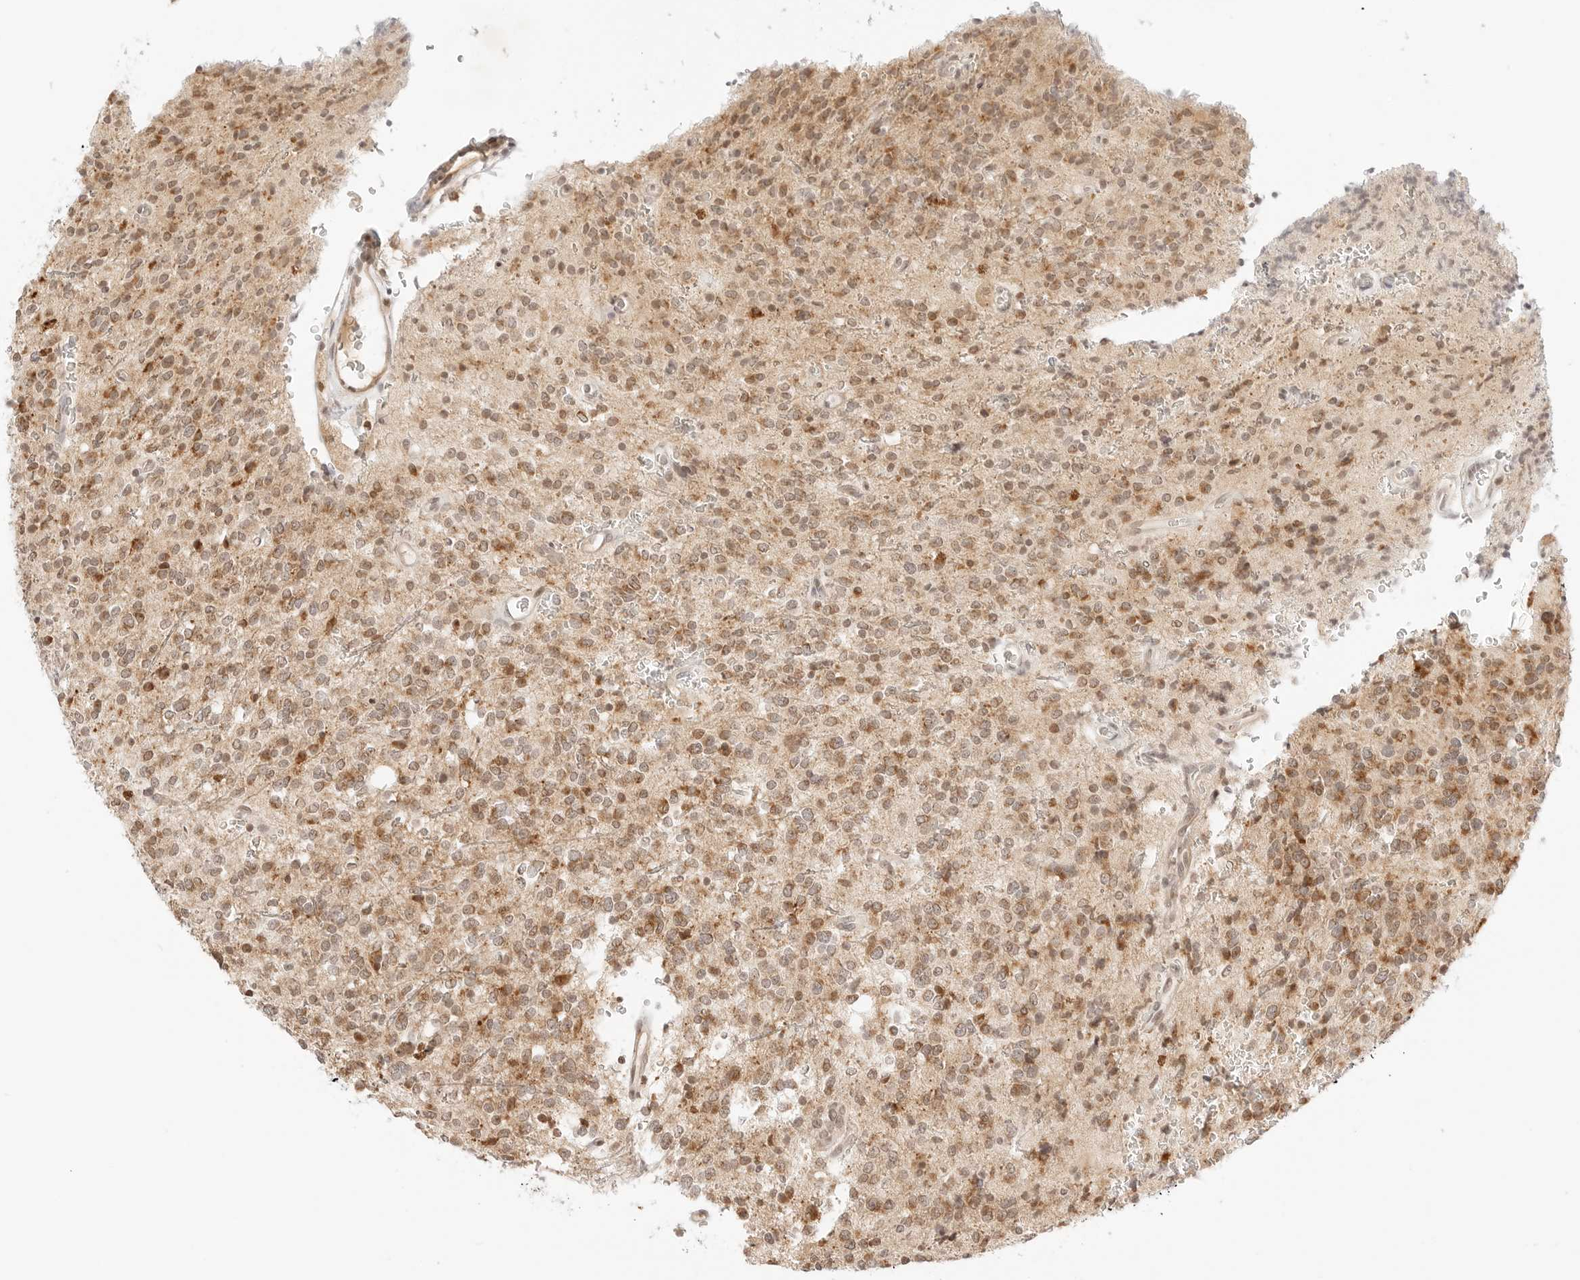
{"staining": {"intensity": "moderate", "quantity": ">75%", "location": "cytoplasmic/membranous,nuclear"}, "tissue": "glioma", "cell_type": "Tumor cells", "image_type": "cancer", "snomed": [{"axis": "morphology", "description": "Glioma, malignant, High grade"}, {"axis": "topography", "description": "Brain"}], "caption": "An image of human malignant glioma (high-grade) stained for a protein exhibits moderate cytoplasmic/membranous and nuclear brown staining in tumor cells.", "gene": "RPS6KL1", "patient": {"sex": "male", "age": 34}}